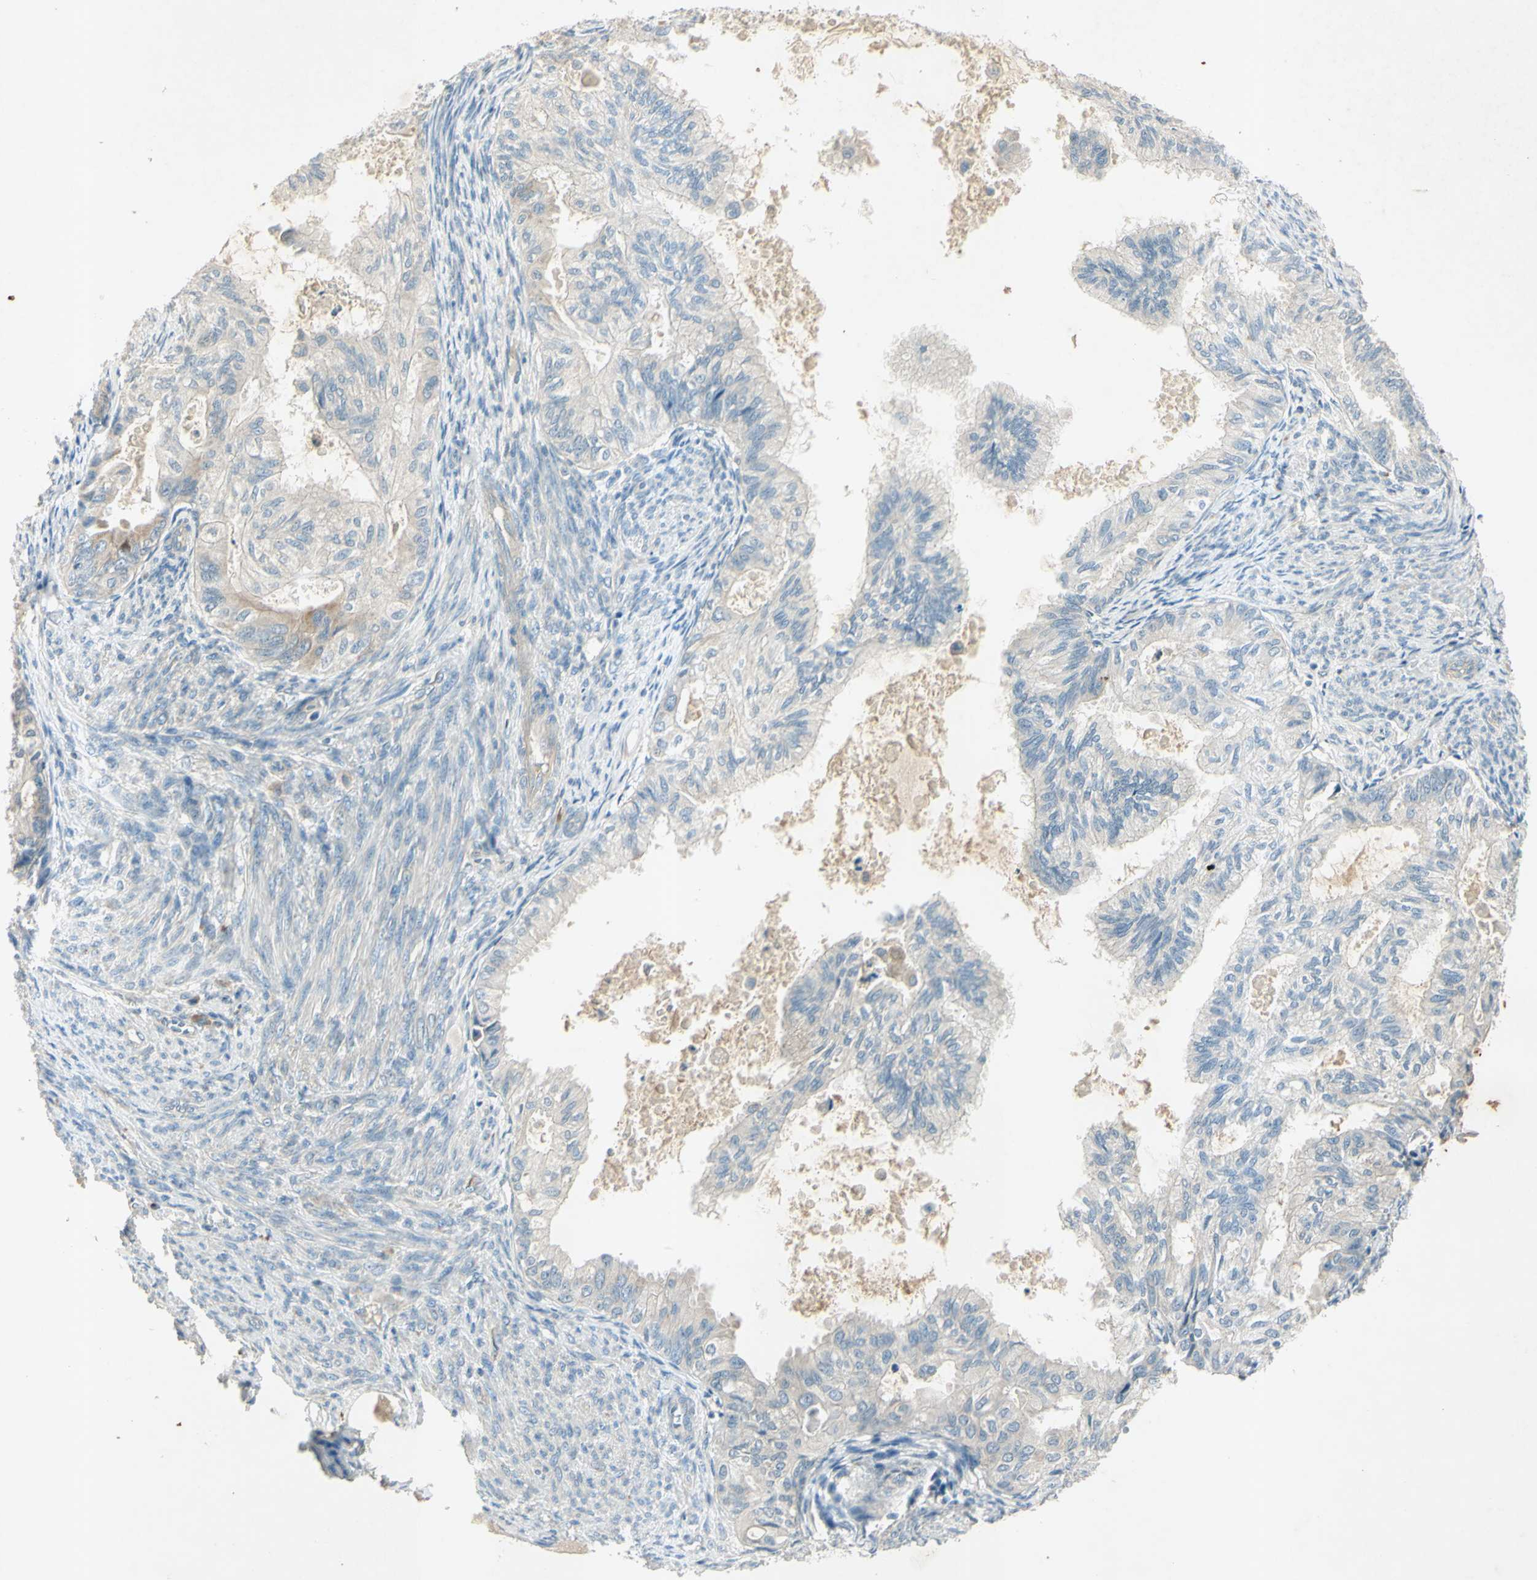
{"staining": {"intensity": "weak", "quantity": "<25%", "location": "cytoplasmic/membranous"}, "tissue": "cervical cancer", "cell_type": "Tumor cells", "image_type": "cancer", "snomed": [{"axis": "morphology", "description": "Normal tissue, NOS"}, {"axis": "morphology", "description": "Adenocarcinoma, NOS"}, {"axis": "topography", "description": "Cervix"}, {"axis": "topography", "description": "Endometrium"}], "caption": "Tumor cells show no significant protein staining in adenocarcinoma (cervical).", "gene": "AATK", "patient": {"sex": "female", "age": 86}}